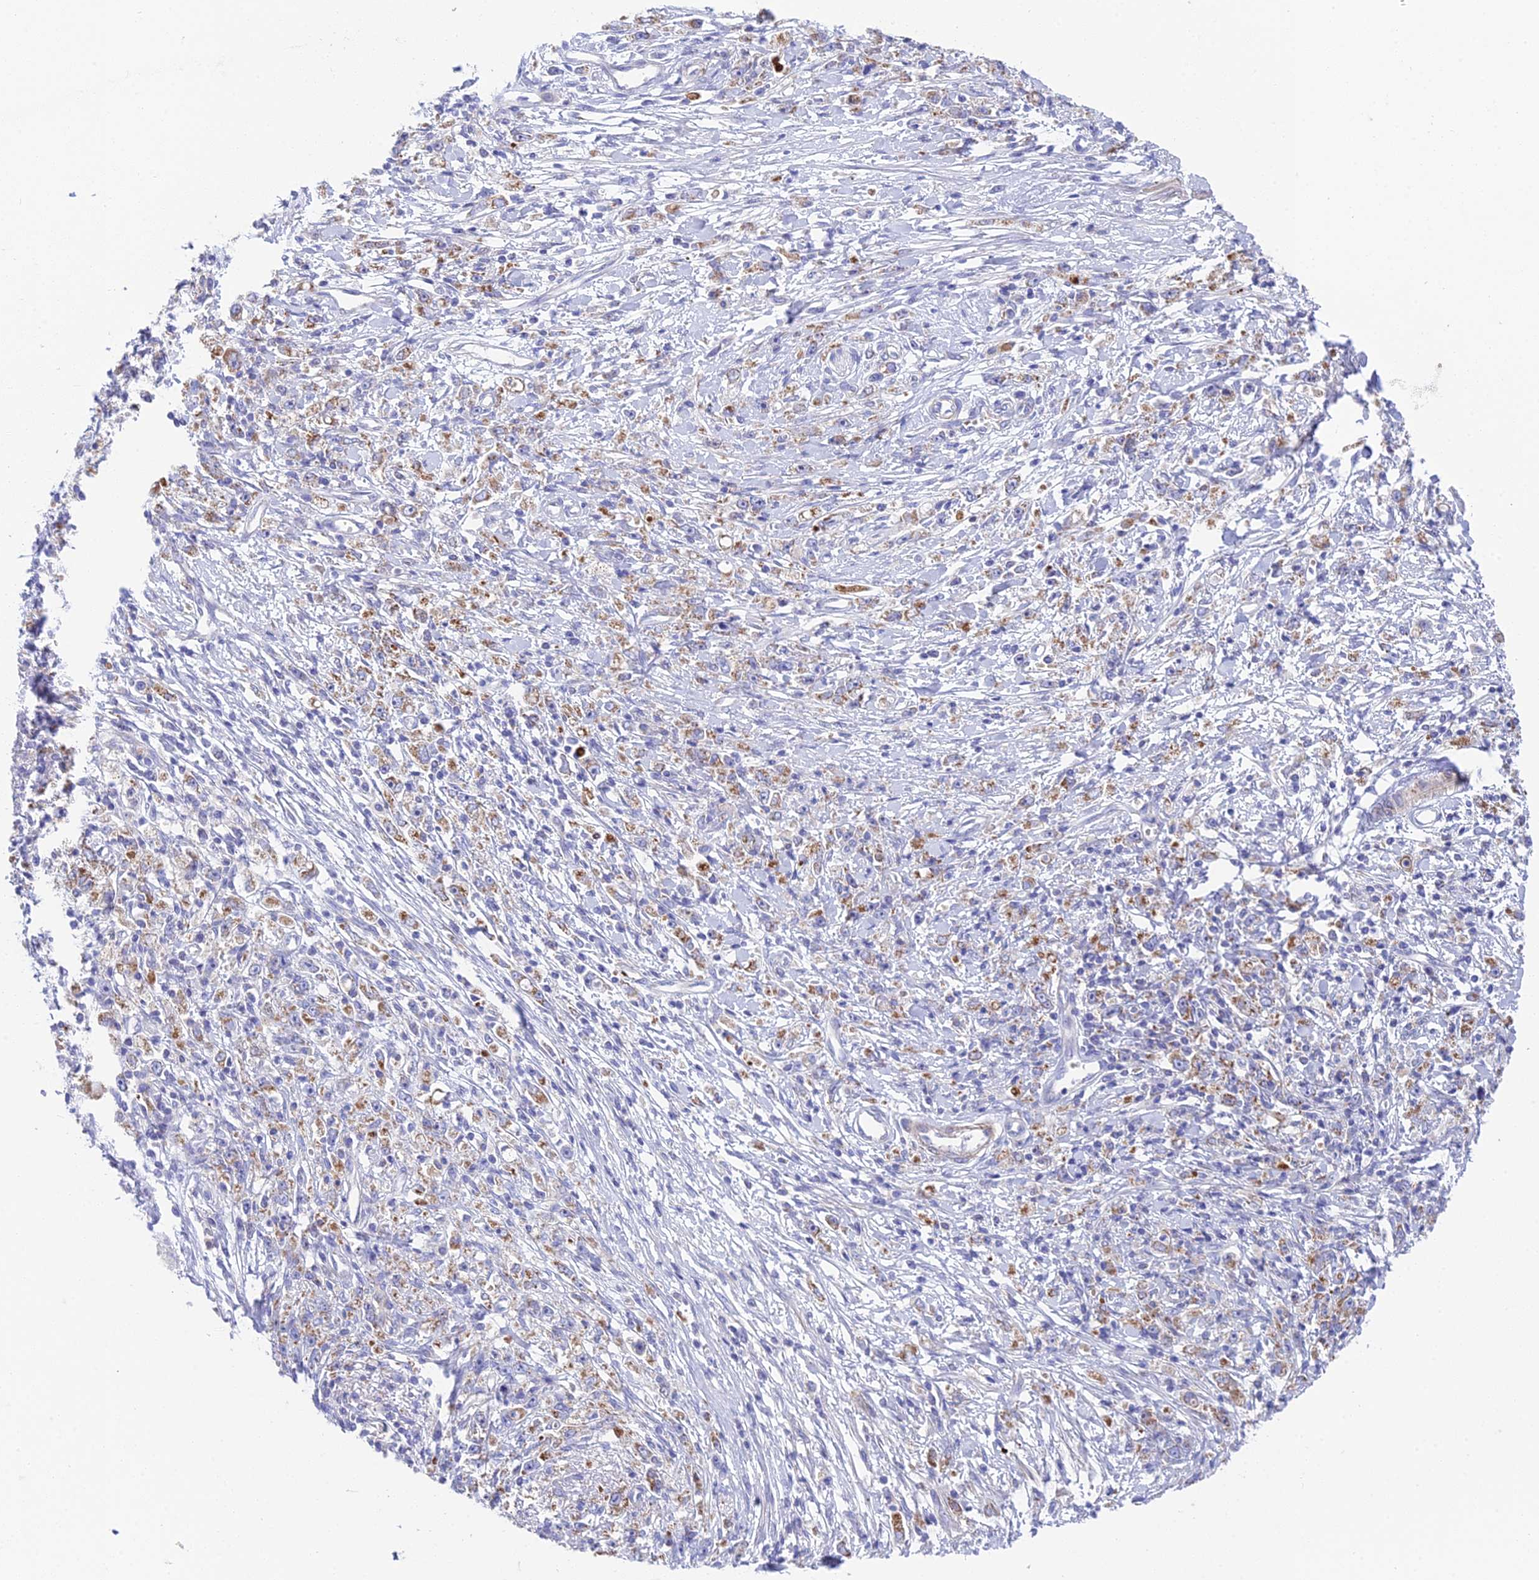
{"staining": {"intensity": "moderate", "quantity": ">75%", "location": "cytoplasmic/membranous"}, "tissue": "stomach cancer", "cell_type": "Tumor cells", "image_type": "cancer", "snomed": [{"axis": "morphology", "description": "Adenocarcinoma, NOS"}, {"axis": "topography", "description": "Stomach"}], "caption": "DAB (3,3'-diaminobenzidine) immunohistochemical staining of human stomach cancer displays moderate cytoplasmic/membranous protein expression in about >75% of tumor cells. (Brightfield microscopy of DAB IHC at high magnification).", "gene": "CSPG4", "patient": {"sex": "female", "age": 59}}